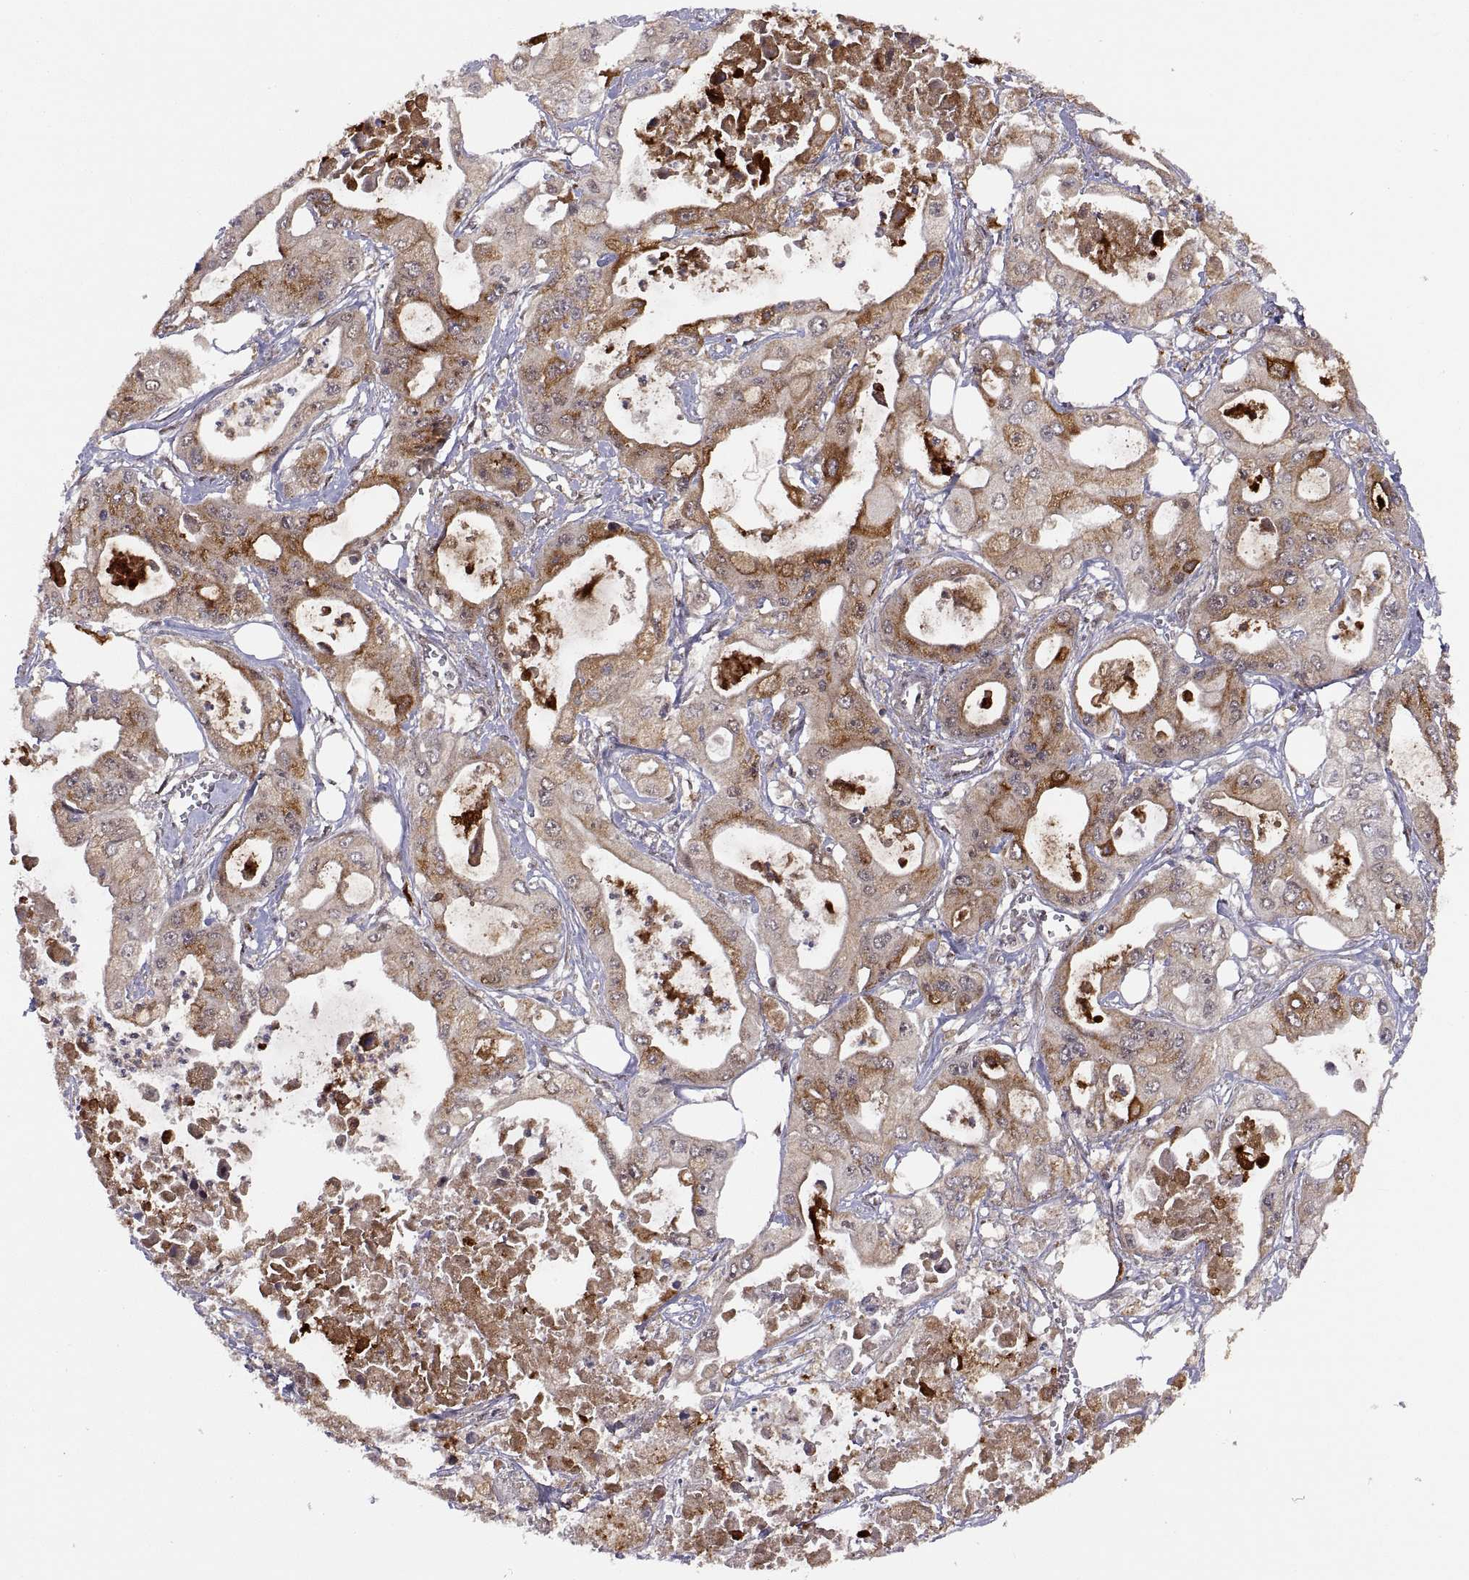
{"staining": {"intensity": "moderate", "quantity": "25%-75%", "location": "cytoplasmic/membranous"}, "tissue": "pancreatic cancer", "cell_type": "Tumor cells", "image_type": "cancer", "snomed": [{"axis": "morphology", "description": "Adenocarcinoma, NOS"}, {"axis": "topography", "description": "Pancreas"}], "caption": "Pancreatic adenocarcinoma stained with immunohistochemistry shows moderate cytoplasmic/membranous staining in approximately 25%-75% of tumor cells.", "gene": "PSMC2", "patient": {"sex": "male", "age": 70}}